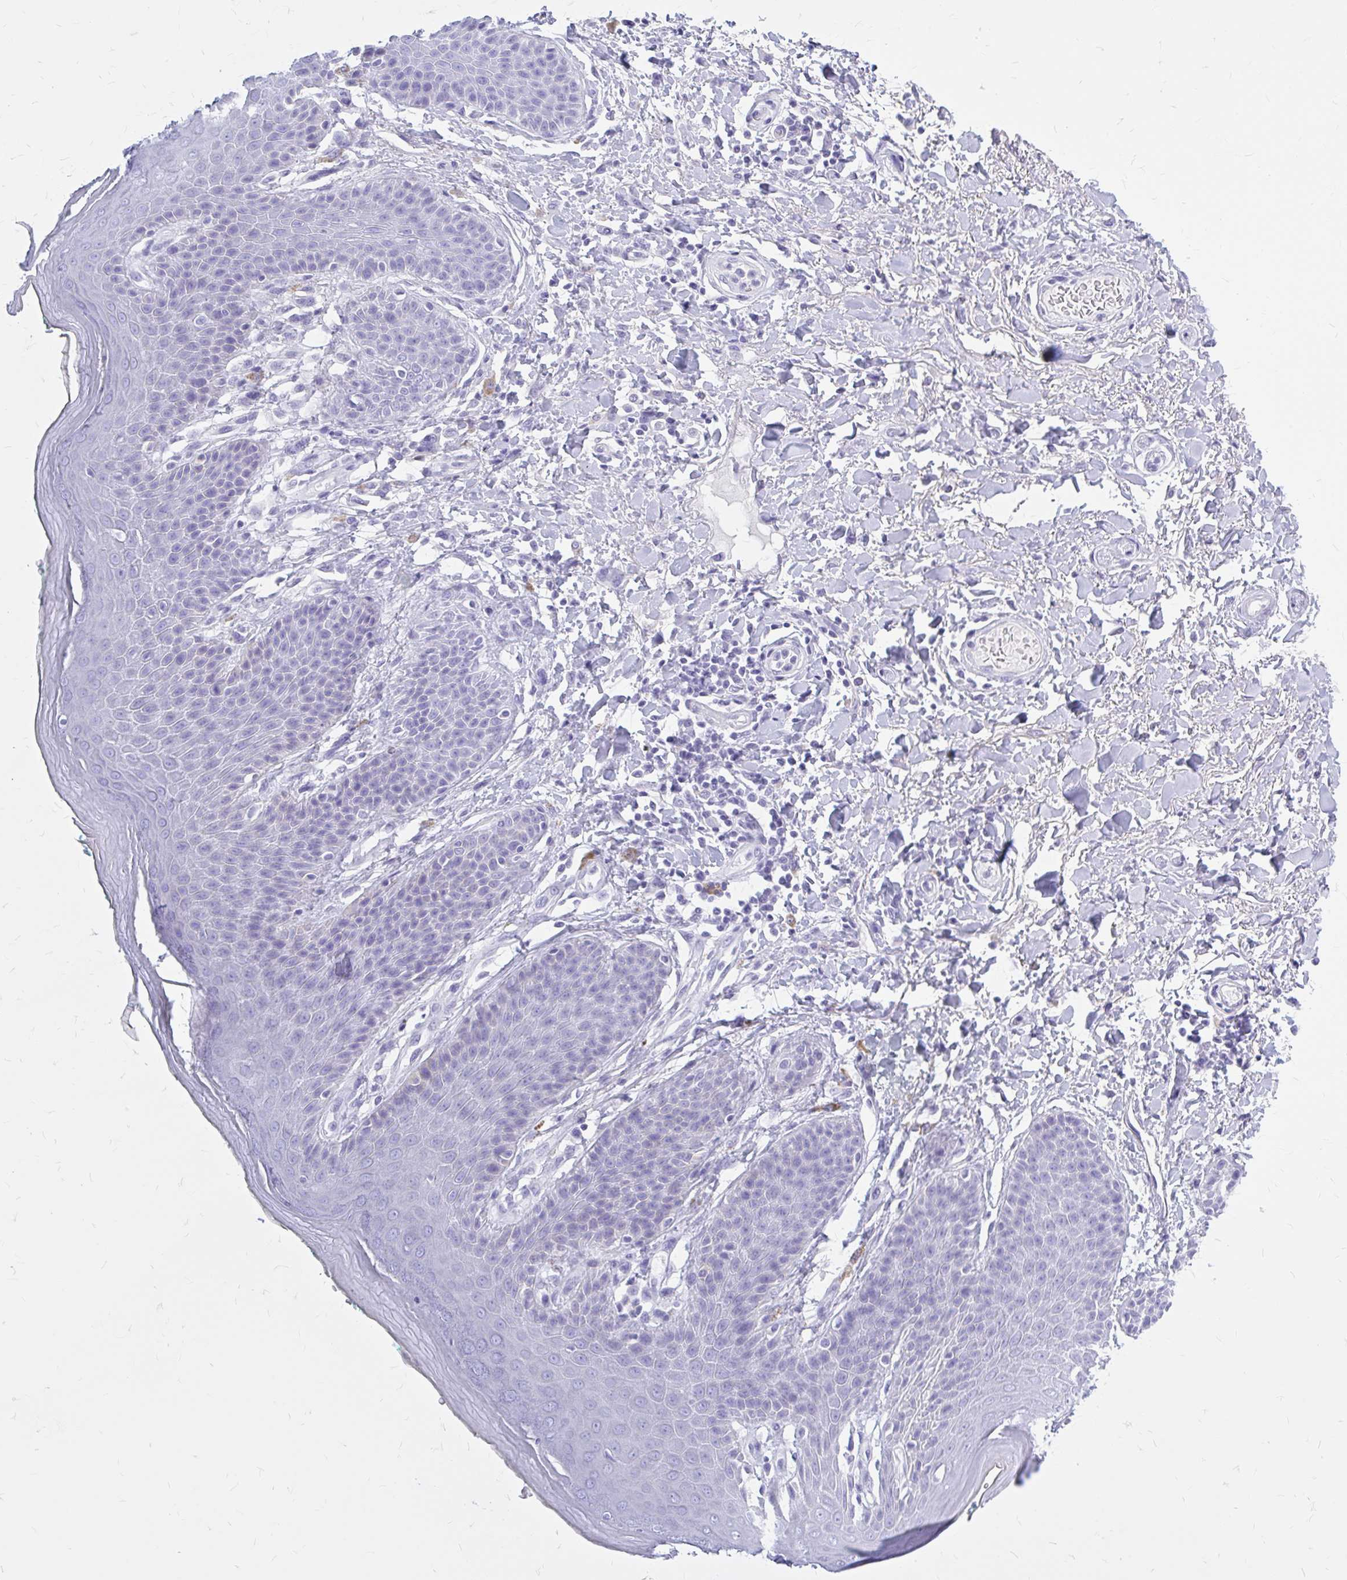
{"staining": {"intensity": "negative", "quantity": "none", "location": "none"}, "tissue": "skin", "cell_type": "Epidermal cells", "image_type": "normal", "snomed": [{"axis": "morphology", "description": "Normal tissue, NOS"}, {"axis": "topography", "description": "Peripheral nerve tissue"}], "caption": "DAB immunohistochemical staining of benign human skin shows no significant expression in epidermal cells. (DAB IHC, high magnification).", "gene": "KLHDC7A", "patient": {"sex": "male", "age": 51}}